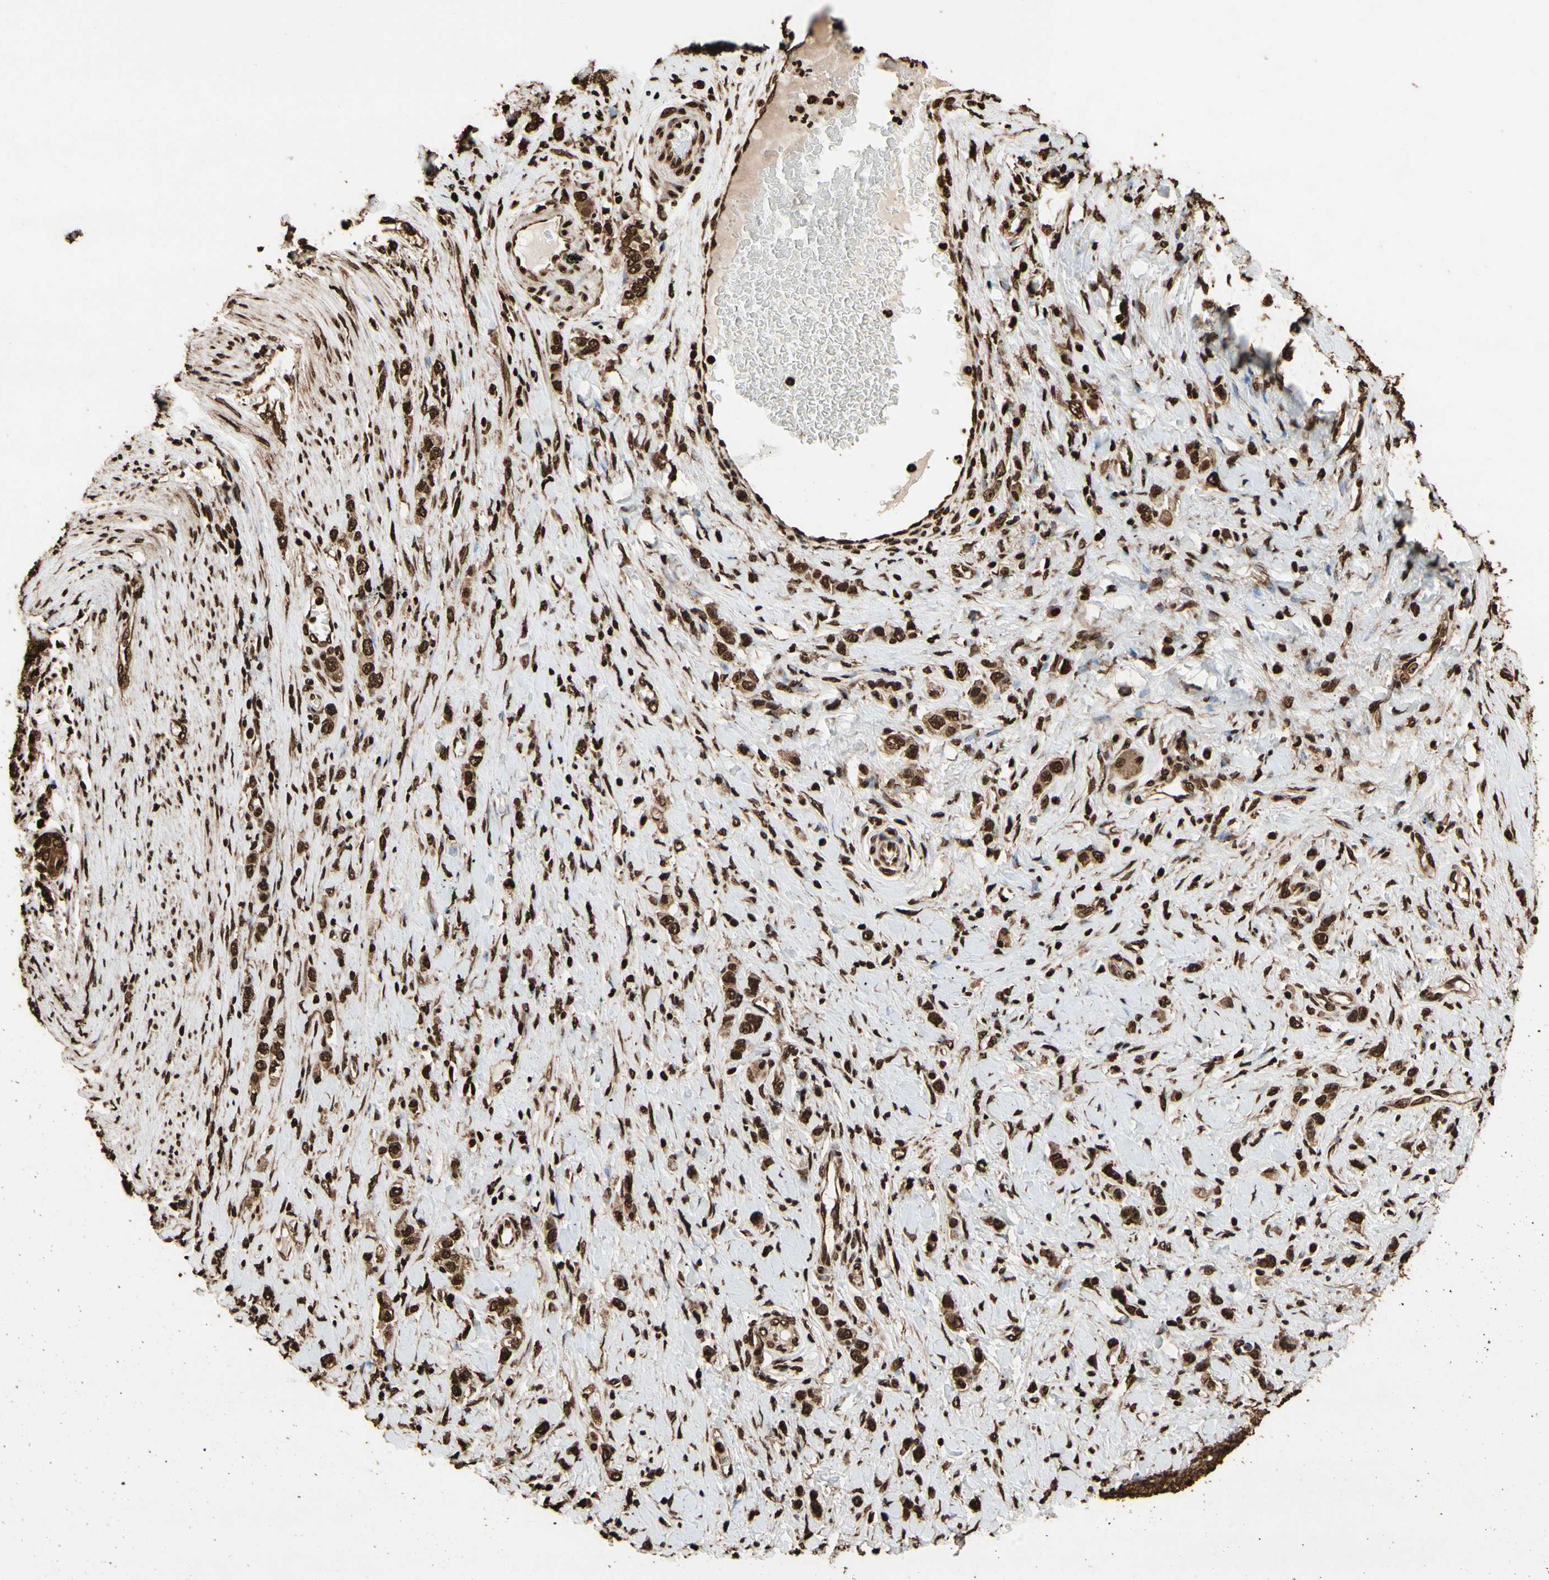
{"staining": {"intensity": "strong", "quantity": ">75%", "location": "cytoplasmic/membranous,nuclear"}, "tissue": "stomach cancer", "cell_type": "Tumor cells", "image_type": "cancer", "snomed": [{"axis": "morphology", "description": "Normal tissue, NOS"}, {"axis": "morphology", "description": "Adenocarcinoma, NOS"}, {"axis": "topography", "description": "Stomach, upper"}, {"axis": "topography", "description": "Stomach"}], "caption": "Immunohistochemical staining of human stomach cancer (adenocarcinoma) demonstrates high levels of strong cytoplasmic/membranous and nuclear protein positivity in approximately >75% of tumor cells.", "gene": "HNRNPK", "patient": {"sex": "female", "age": 65}}